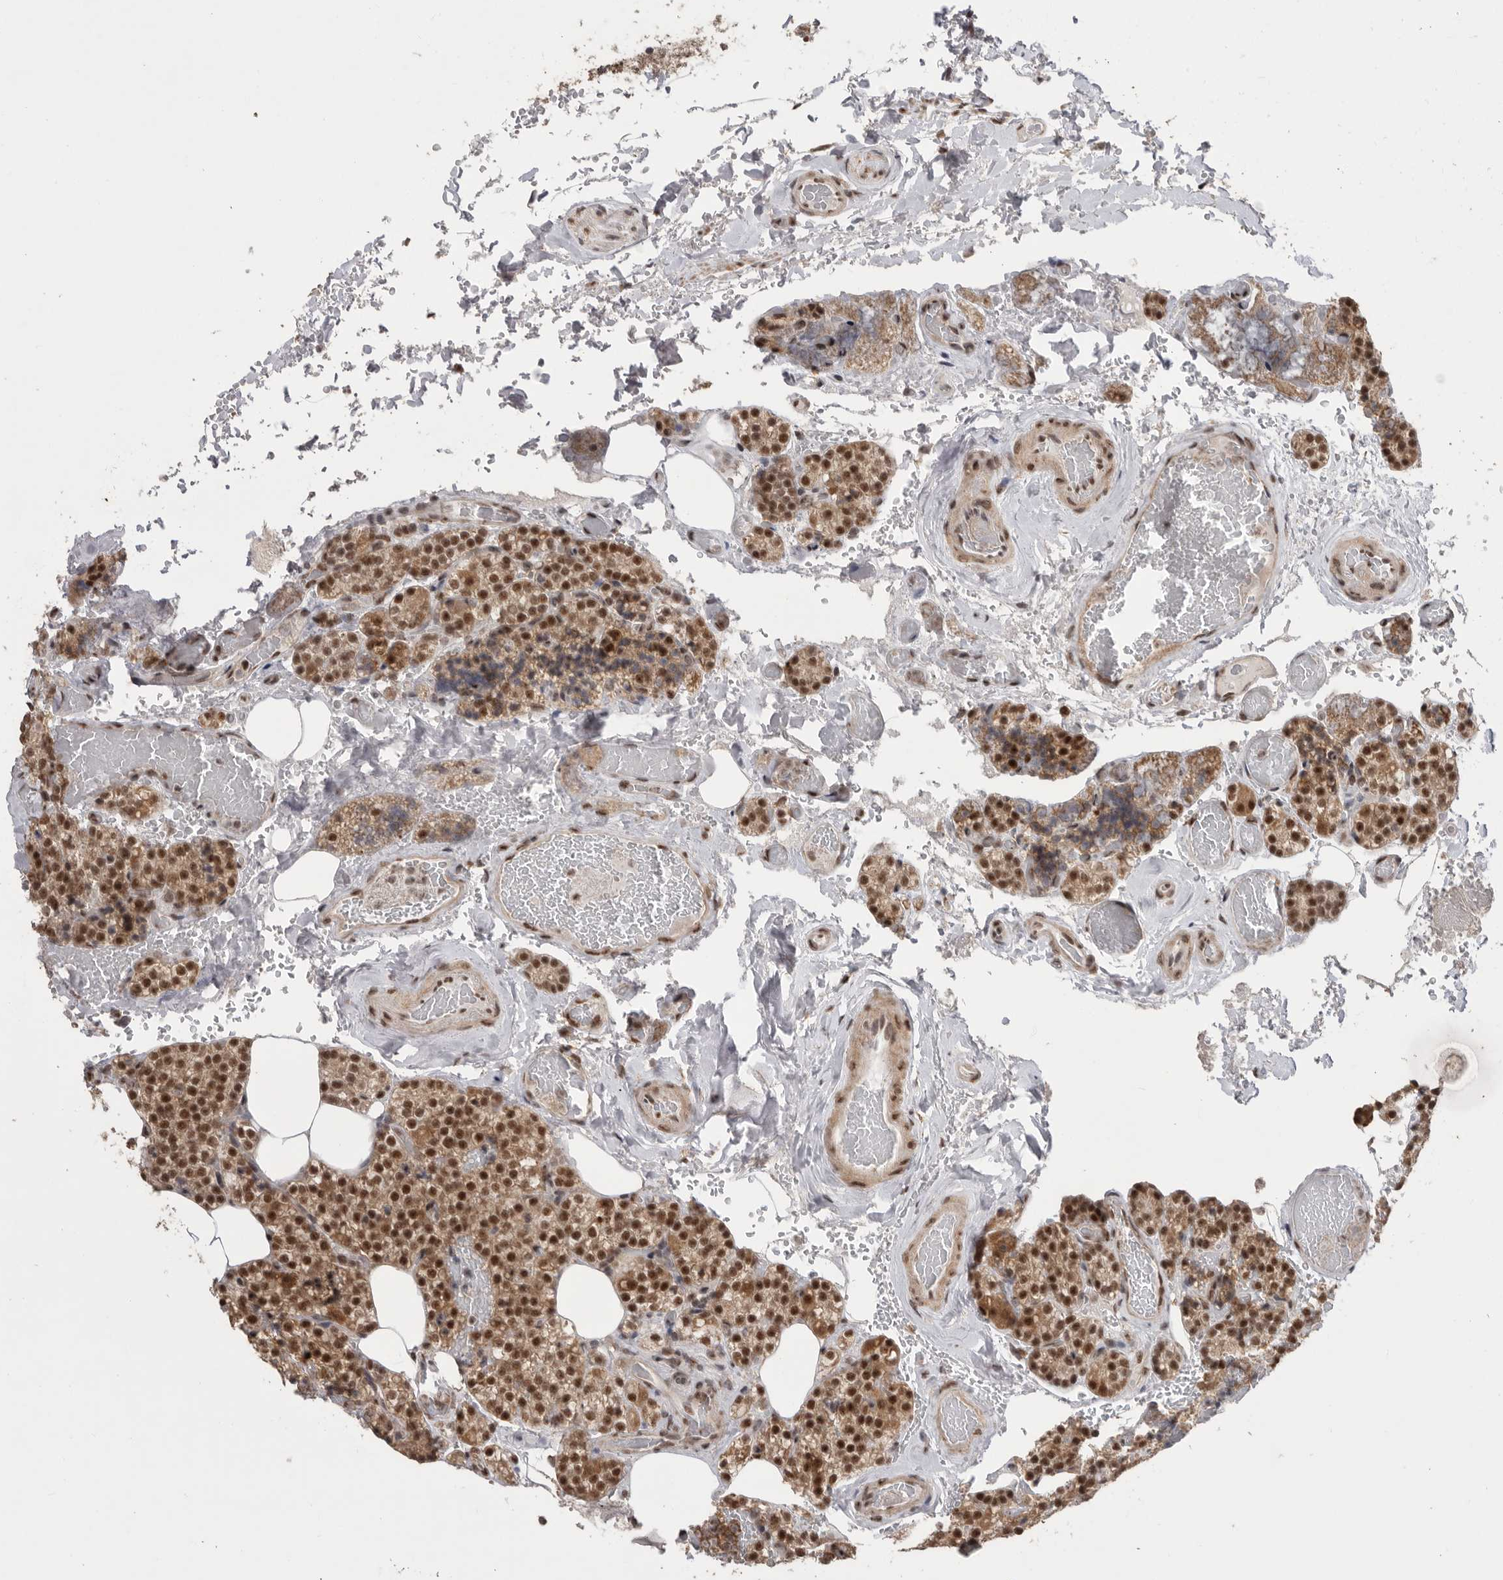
{"staining": {"intensity": "moderate", "quantity": ">75%", "location": "cytoplasmic/membranous,nuclear"}, "tissue": "parathyroid gland", "cell_type": "Glandular cells", "image_type": "normal", "snomed": [{"axis": "morphology", "description": "Normal tissue, NOS"}, {"axis": "topography", "description": "Parathyroid gland"}], "caption": "A photomicrograph showing moderate cytoplasmic/membranous,nuclear positivity in approximately >75% of glandular cells in unremarkable parathyroid gland, as visualized by brown immunohistochemical staining.", "gene": "PPP1R10", "patient": {"sex": "male", "age": 87}}